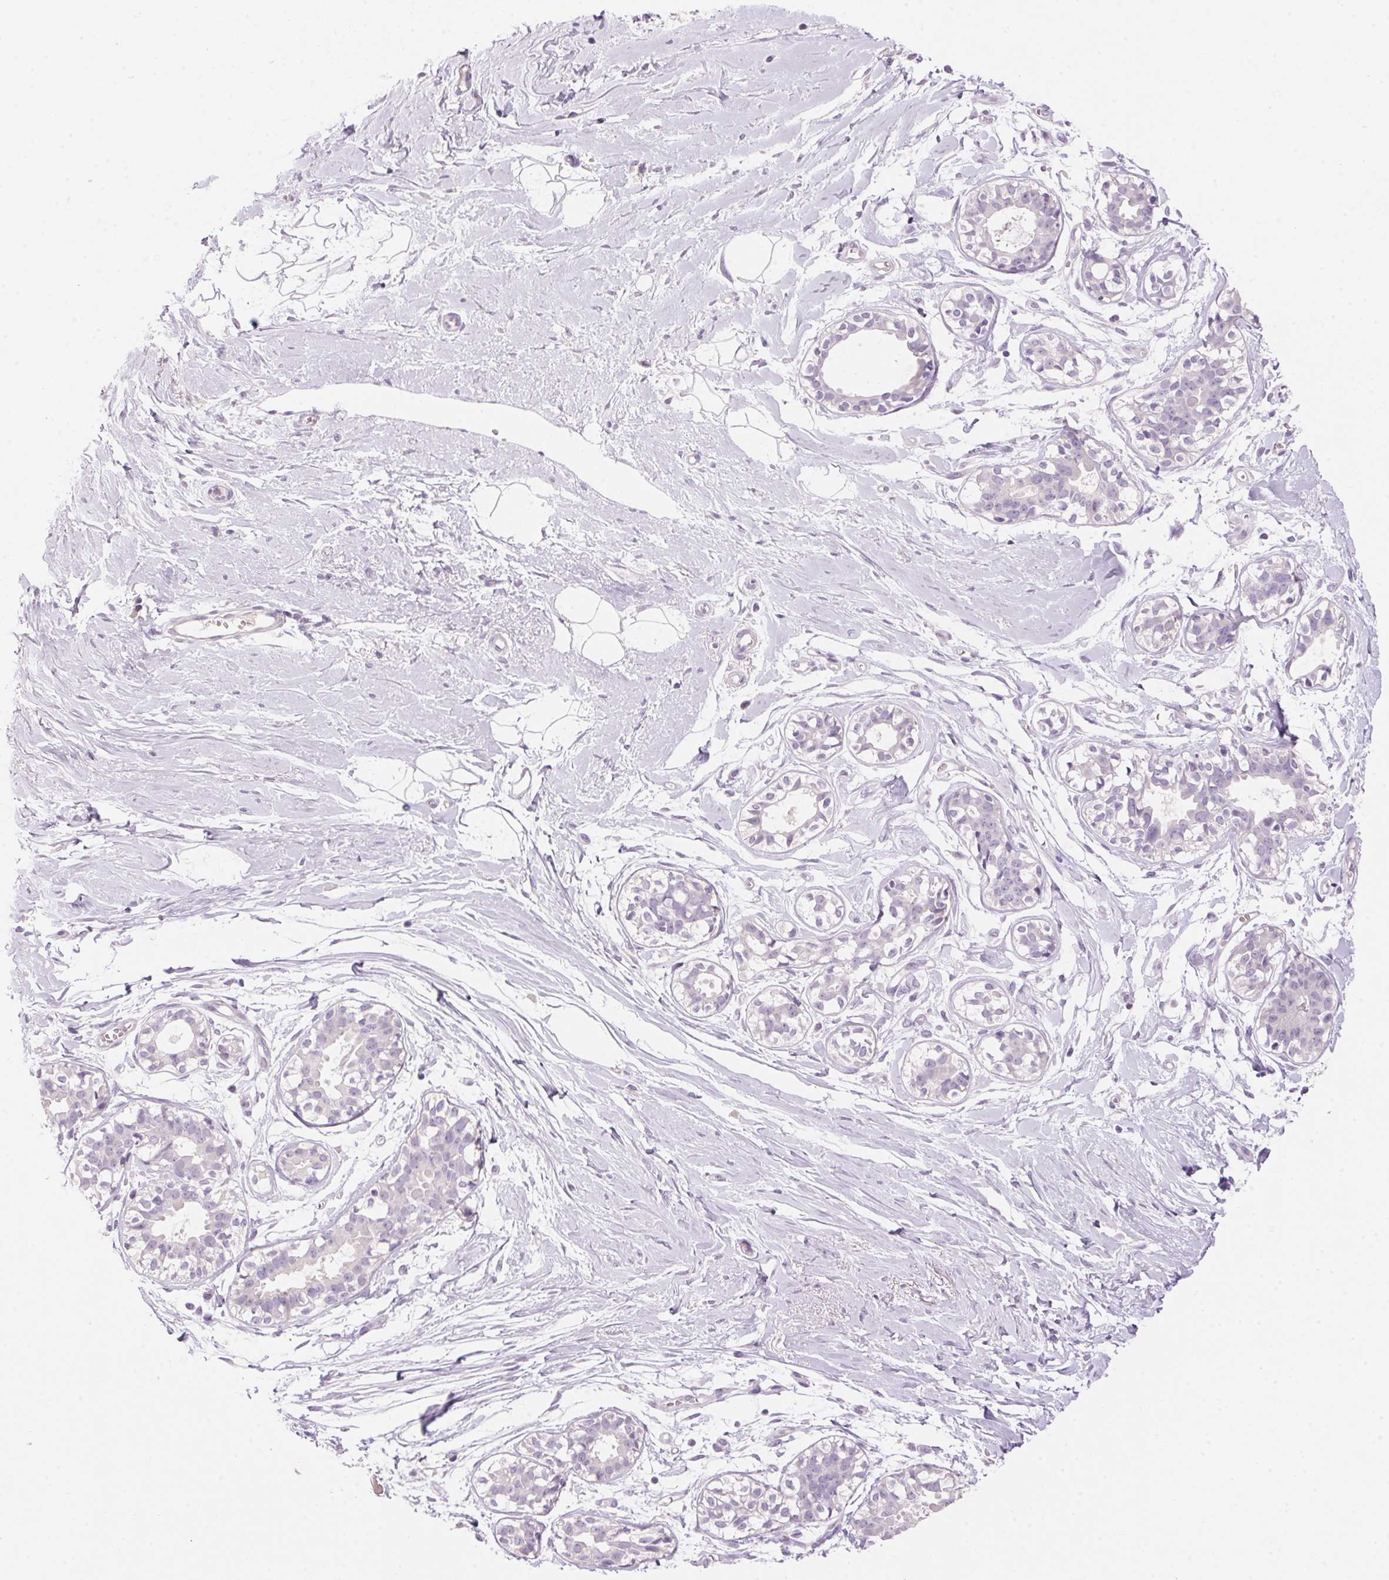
{"staining": {"intensity": "negative", "quantity": "none", "location": "none"}, "tissue": "breast", "cell_type": "Adipocytes", "image_type": "normal", "snomed": [{"axis": "morphology", "description": "Normal tissue, NOS"}, {"axis": "topography", "description": "Breast"}], "caption": "An image of breast stained for a protein reveals no brown staining in adipocytes.", "gene": "HSD17B2", "patient": {"sex": "female", "age": 49}}